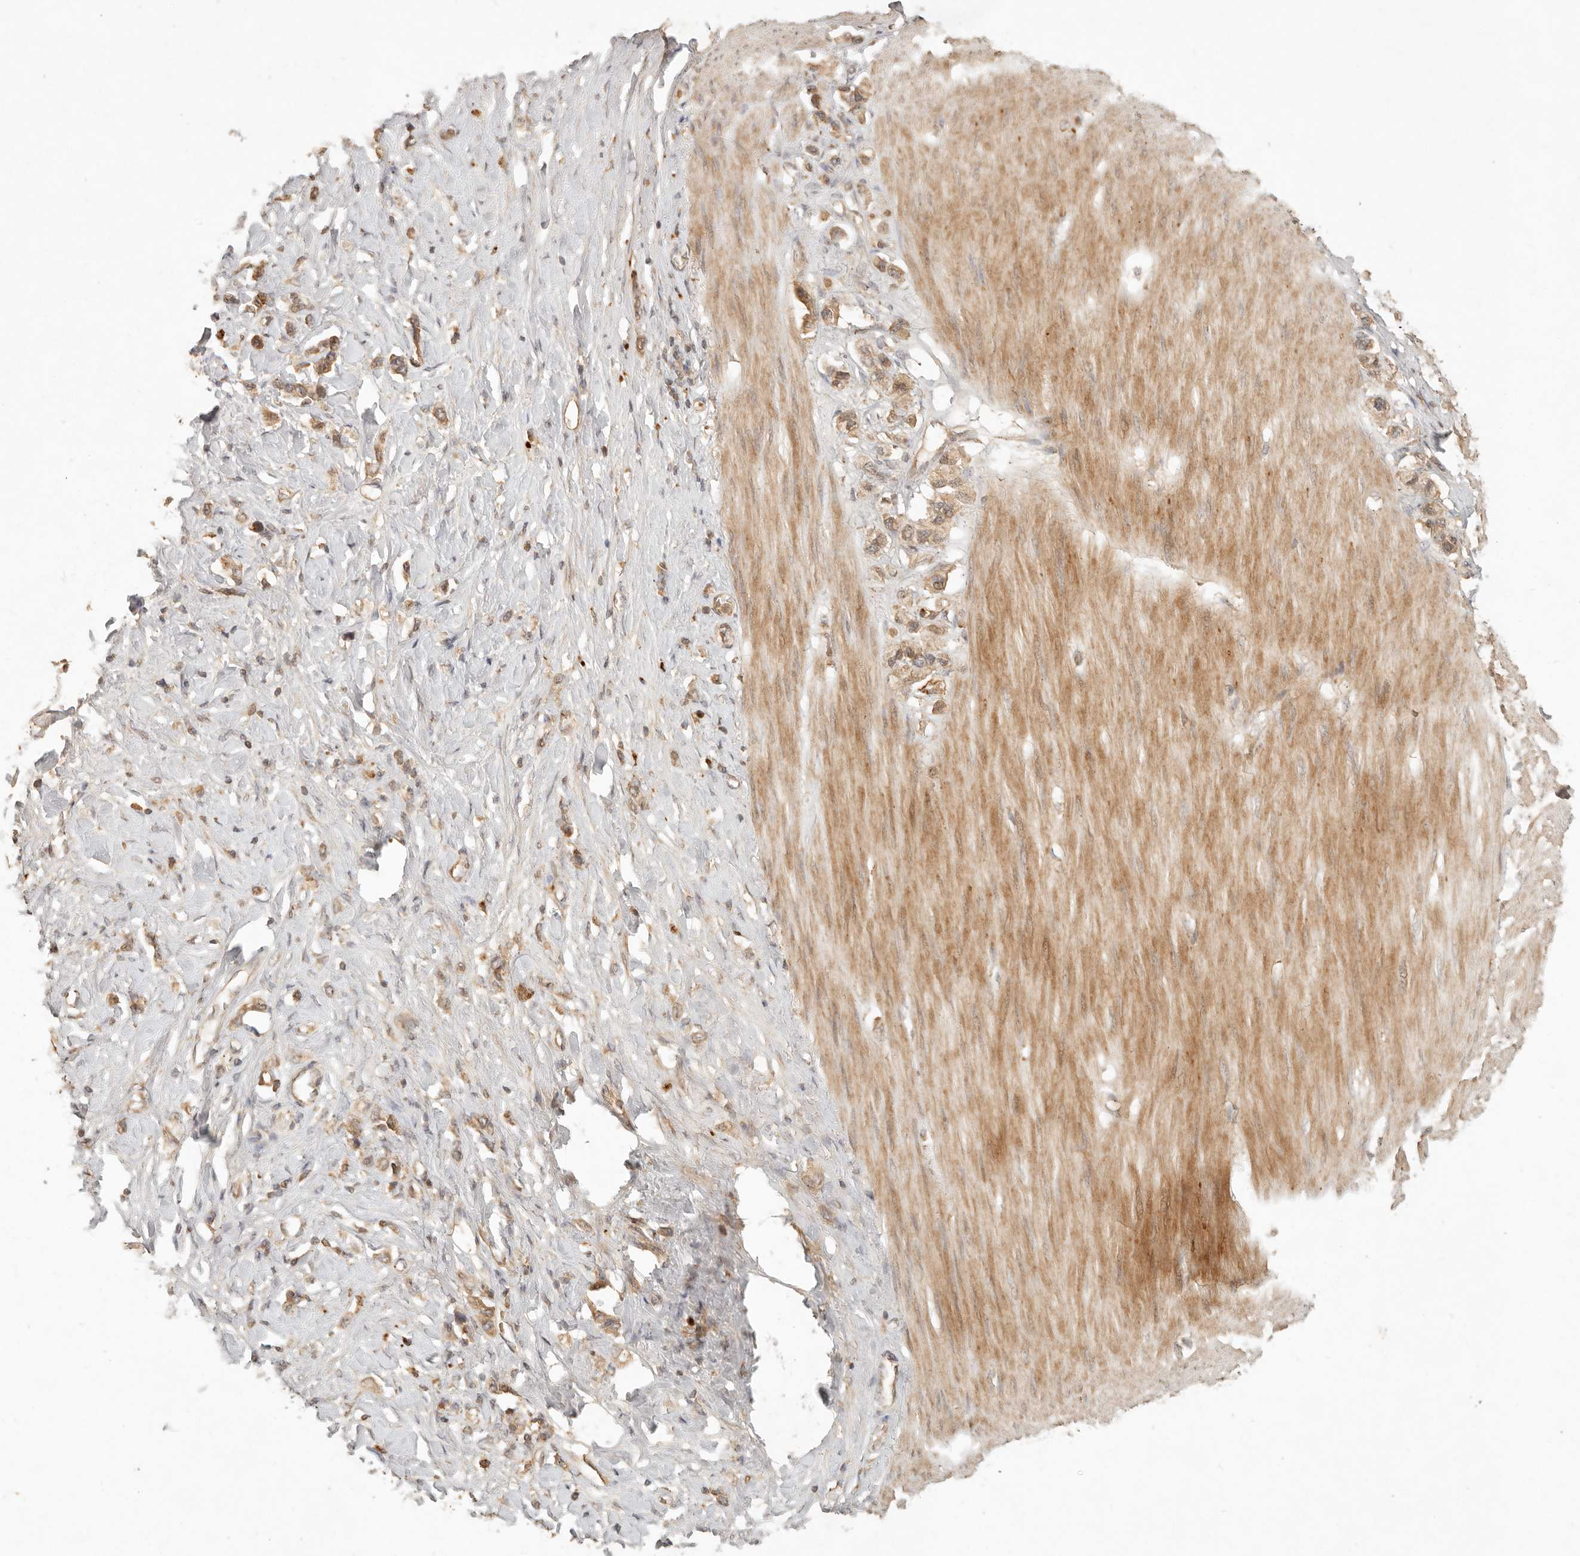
{"staining": {"intensity": "moderate", "quantity": ">75%", "location": "cytoplasmic/membranous"}, "tissue": "stomach cancer", "cell_type": "Tumor cells", "image_type": "cancer", "snomed": [{"axis": "morphology", "description": "Adenocarcinoma, NOS"}, {"axis": "topography", "description": "Stomach"}], "caption": "Immunohistochemistry (DAB) staining of human stomach cancer (adenocarcinoma) shows moderate cytoplasmic/membranous protein expression in about >75% of tumor cells.", "gene": "ANKRD61", "patient": {"sex": "female", "age": 65}}